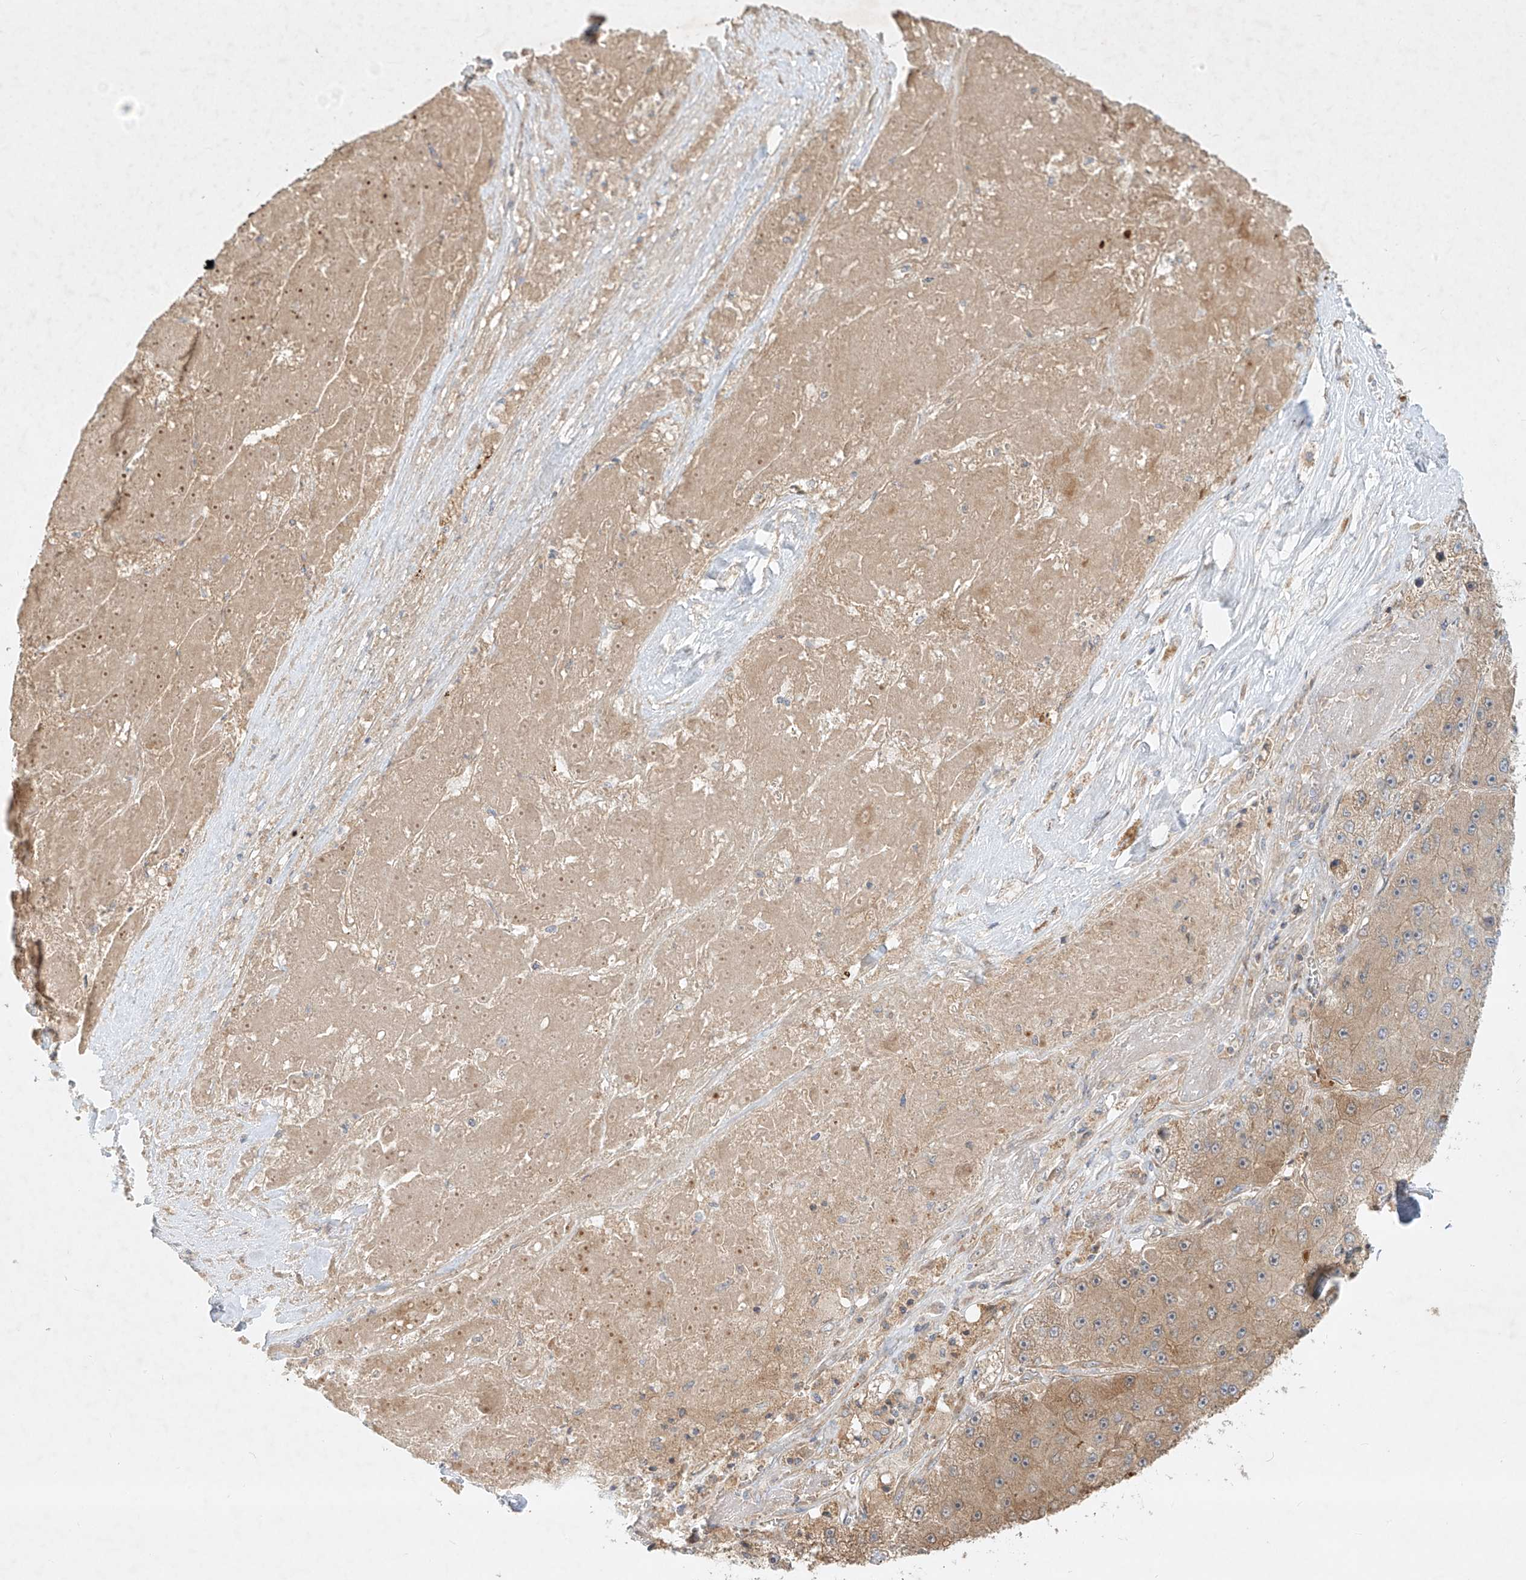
{"staining": {"intensity": "weak", "quantity": ">75%", "location": "cytoplasmic/membranous"}, "tissue": "liver cancer", "cell_type": "Tumor cells", "image_type": "cancer", "snomed": [{"axis": "morphology", "description": "Carcinoma, Hepatocellular, NOS"}, {"axis": "topography", "description": "Liver"}], "caption": "Immunohistochemical staining of human liver cancer (hepatocellular carcinoma) displays low levels of weak cytoplasmic/membranous staining in approximately >75% of tumor cells.", "gene": "KPNA7", "patient": {"sex": "female", "age": 73}}